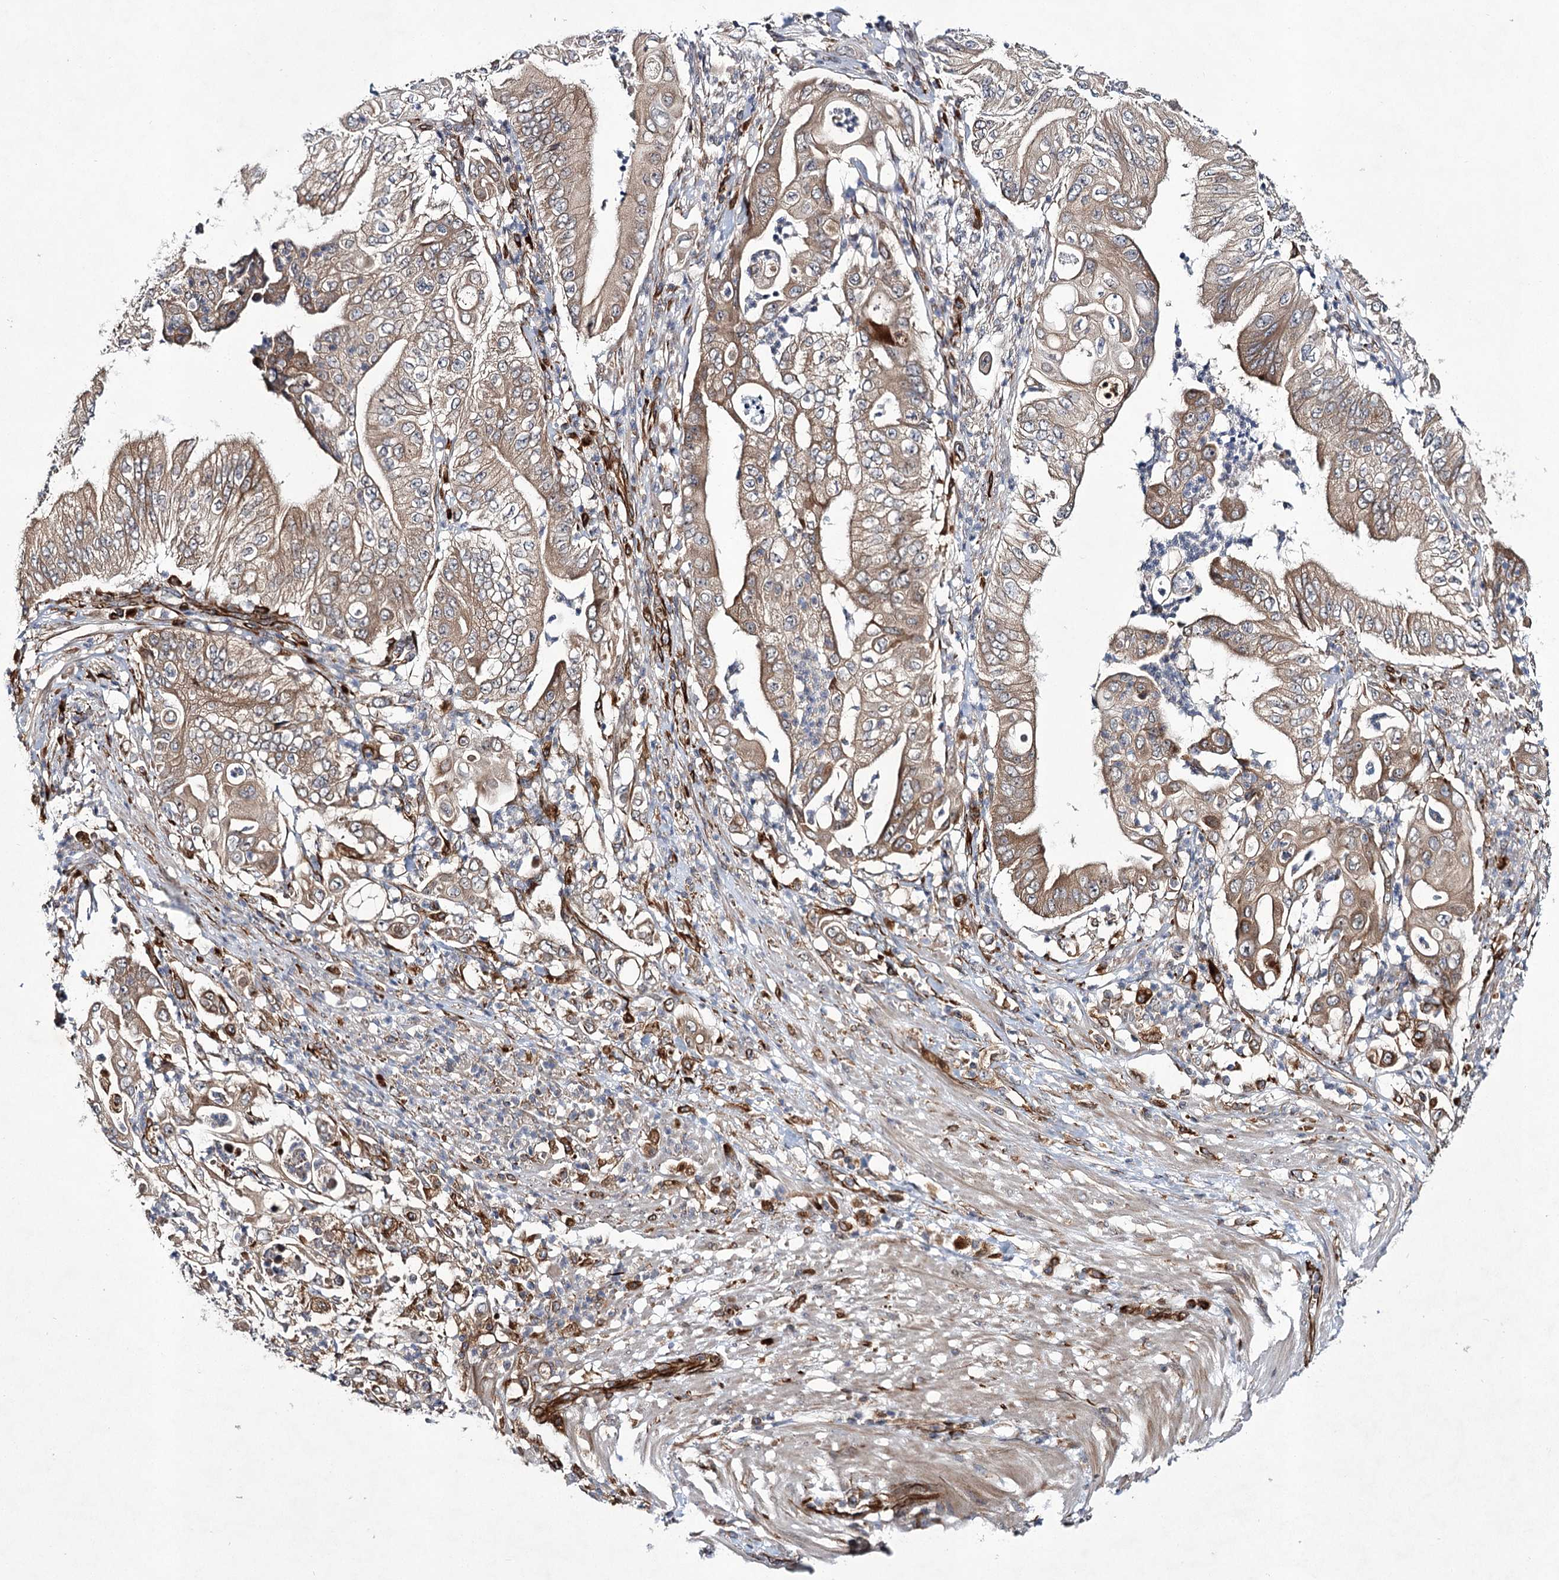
{"staining": {"intensity": "weak", "quantity": "25%-75%", "location": "cytoplasmic/membranous"}, "tissue": "pancreatic cancer", "cell_type": "Tumor cells", "image_type": "cancer", "snomed": [{"axis": "morphology", "description": "Adenocarcinoma, NOS"}, {"axis": "topography", "description": "Pancreas"}], "caption": "This is an image of immunohistochemistry (IHC) staining of adenocarcinoma (pancreatic), which shows weak positivity in the cytoplasmic/membranous of tumor cells.", "gene": "DPEP2", "patient": {"sex": "female", "age": 77}}